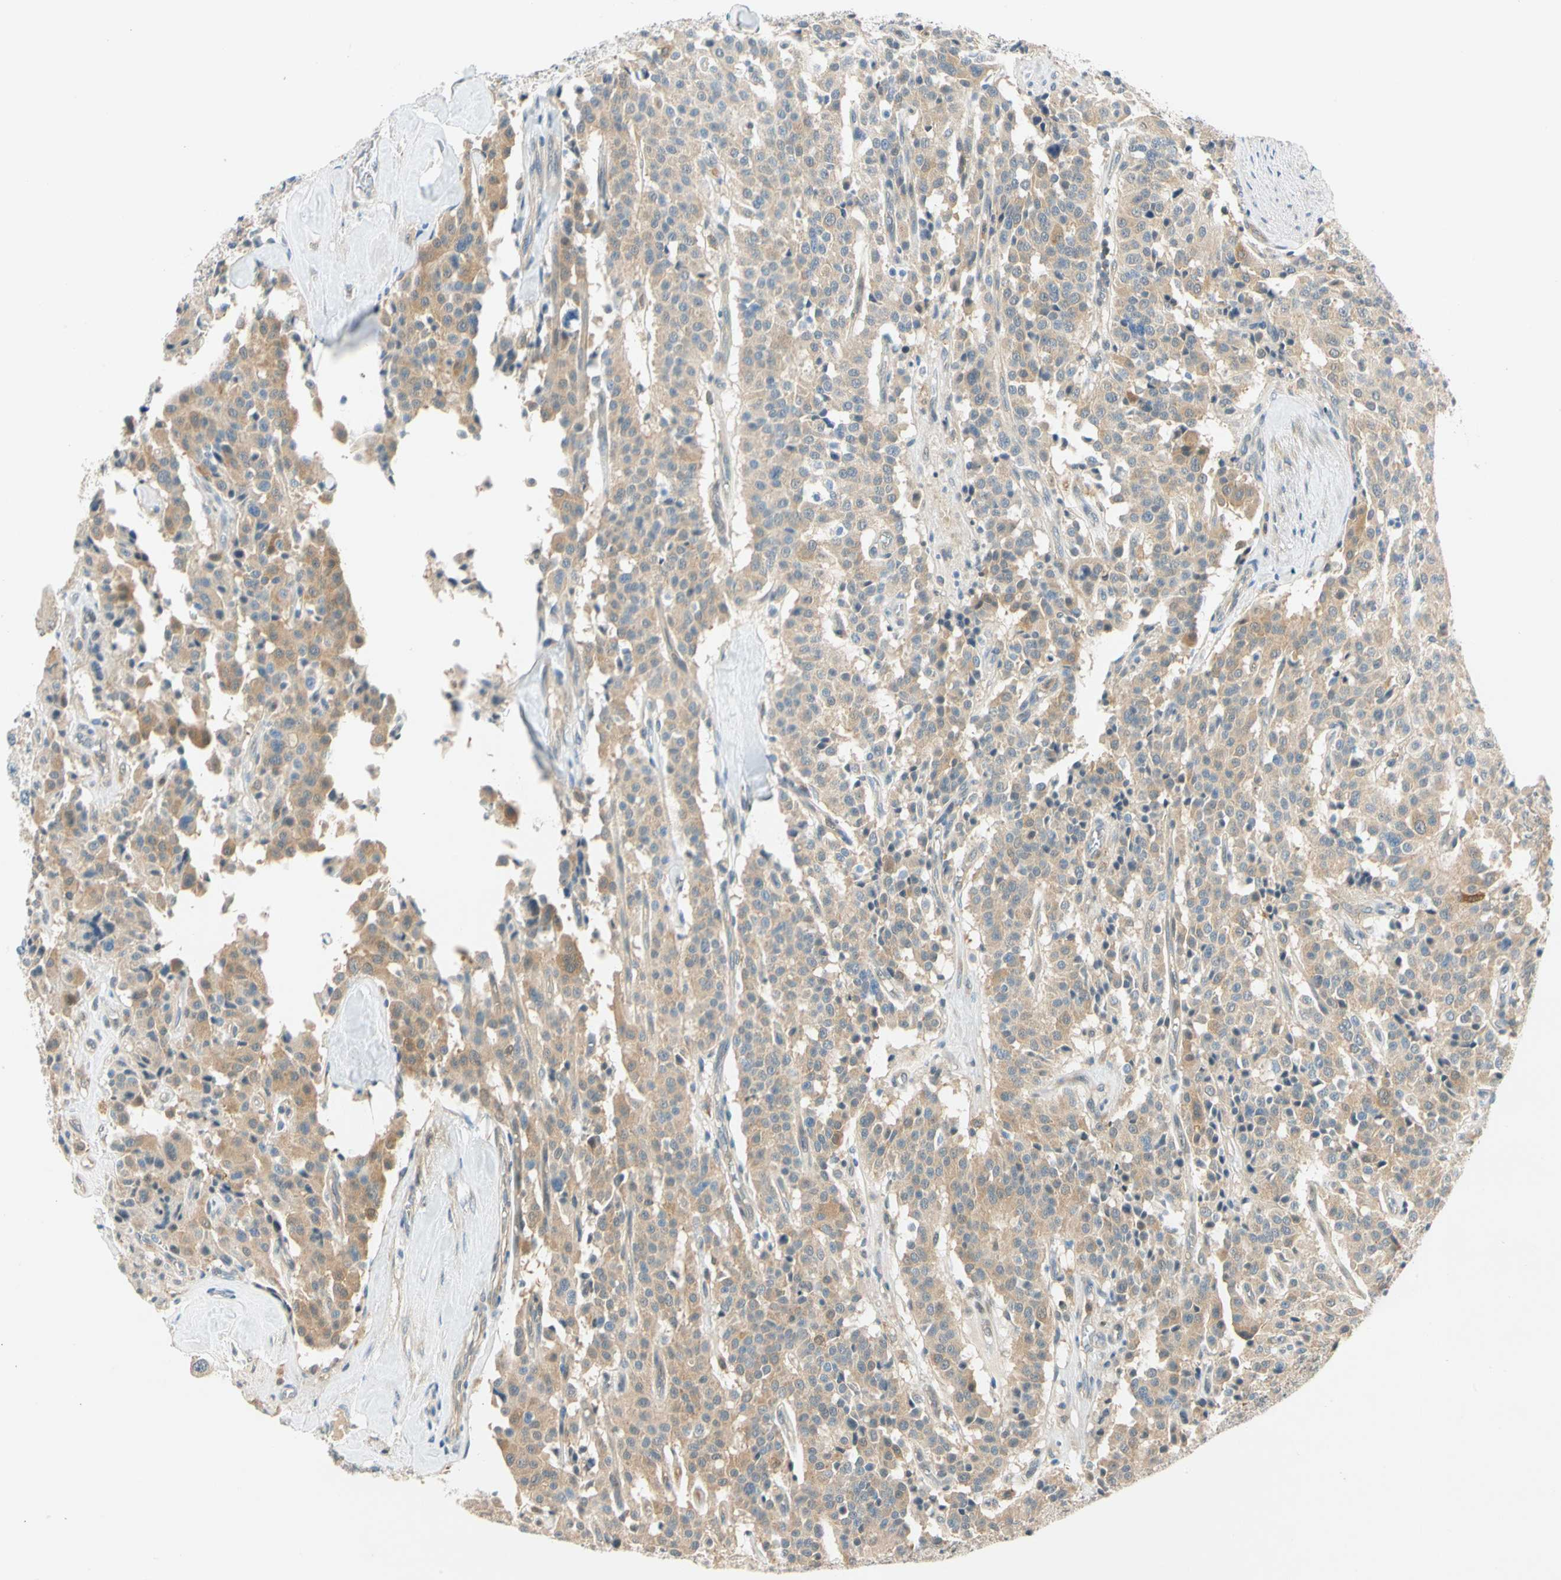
{"staining": {"intensity": "moderate", "quantity": ">75%", "location": "cytoplasmic/membranous"}, "tissue": "carcinoid", "cell_type": "Tumor cells", "image_type": "cancer", "snomed": [{"axis": "morphology", "description": "Carcinoid, malignant, NOS"}, {"axis": "topography", "description": "Lung"}], "caption": "Carcinoid stained for a protein (brown) demonstrates moderate cytoplasmic/membranous positive positivity in approximately >75% of tumor cells.", "gene": "WIPI1", "patient": {"sex": "male", "age": 30}}